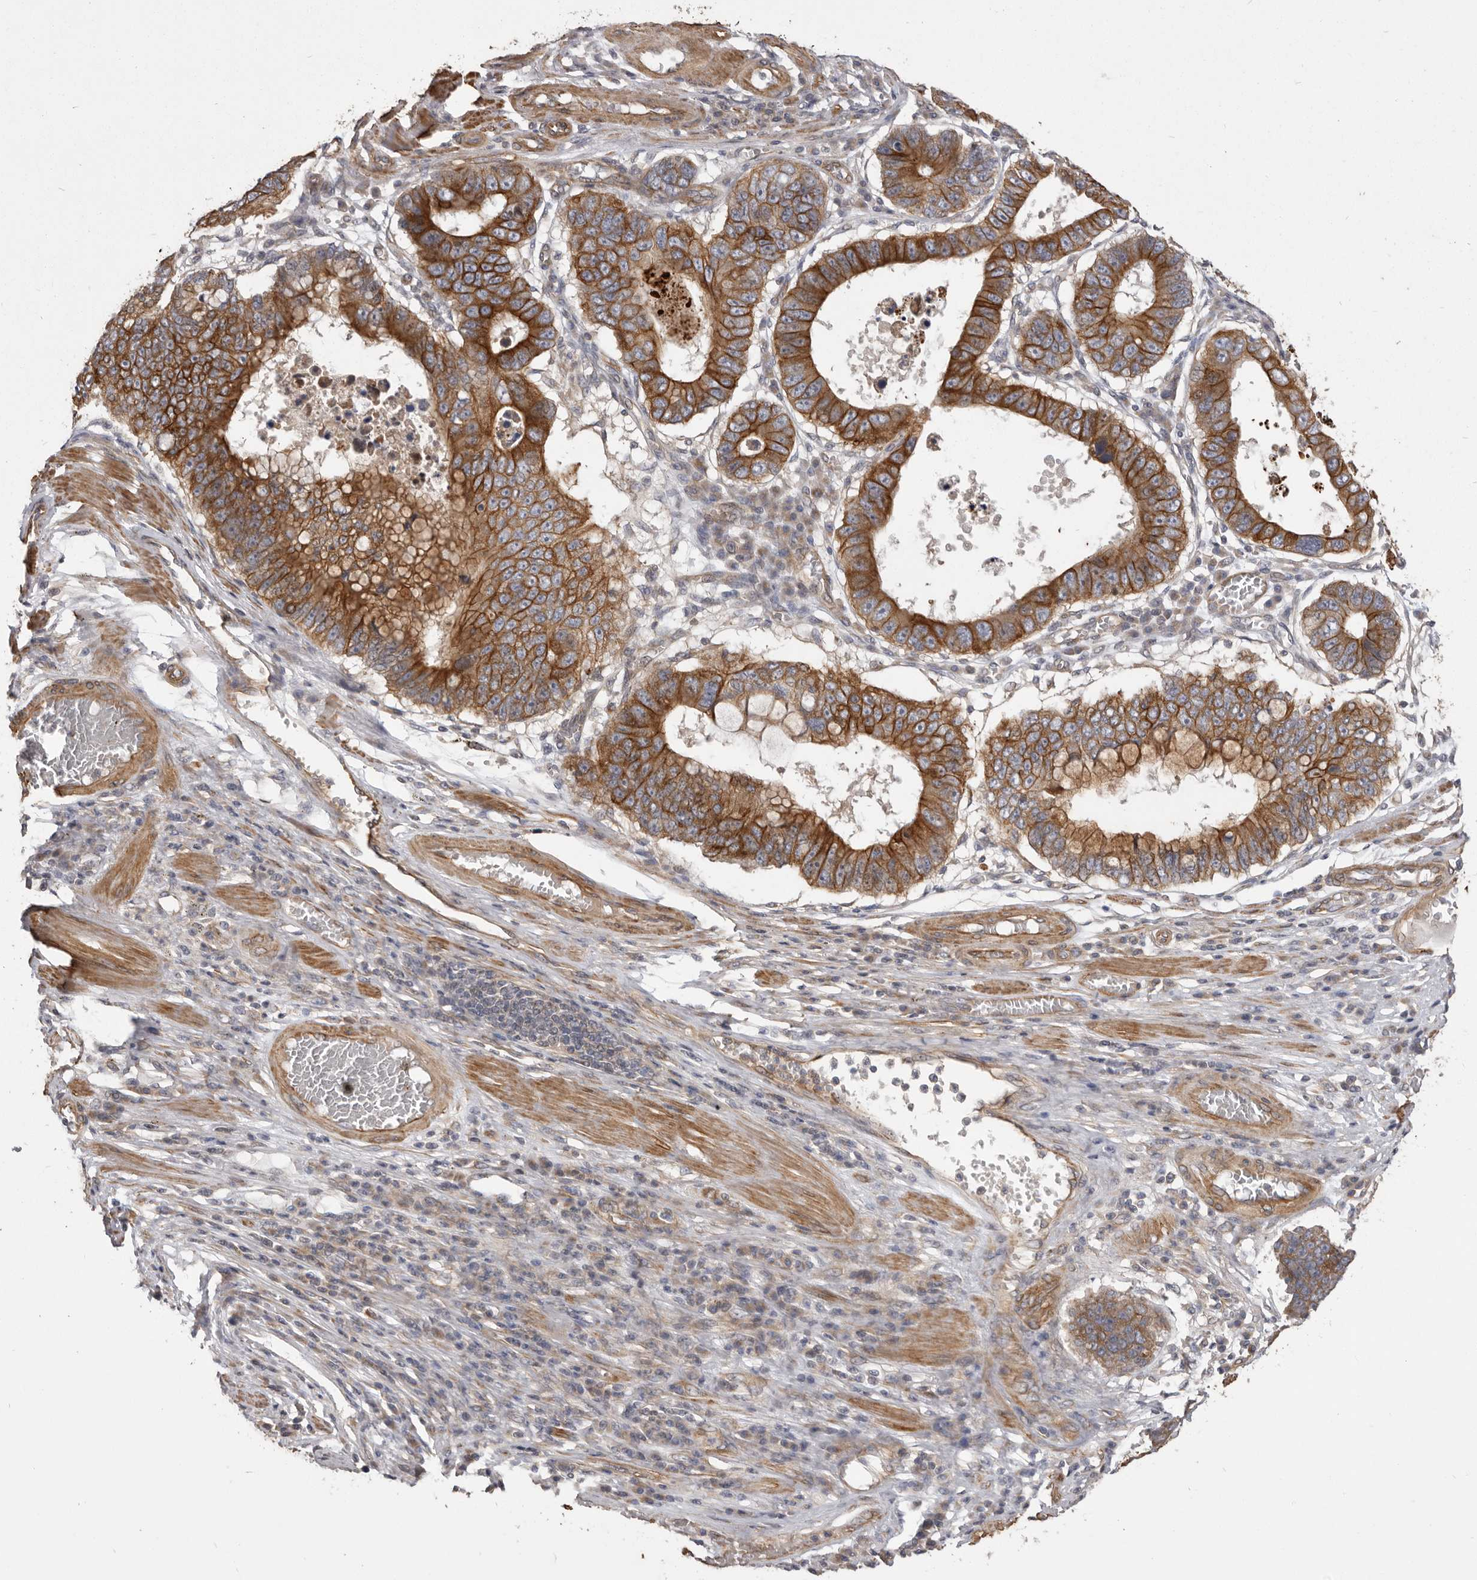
{"staining": {"intensity": "strong", "quantity": ">75%", "location": "cytoplasmic/membranous"}, "tissue": "stomach cancer", "cell_type": "Tumor cells", "image_type": "cancer", "snomed": [{"axis": "morphology", "description": "Adenocarcinoma, NOS"}, {"axis": "topography", "description": "Stomach"}], "caption": "Strong cytoplasmic/membranous protein staining is appreciated in about >75% of tumor cells in stomach adenocarcinoma.", "gene": "VPS45", "patient": {"sex": "male", "age": 59}}